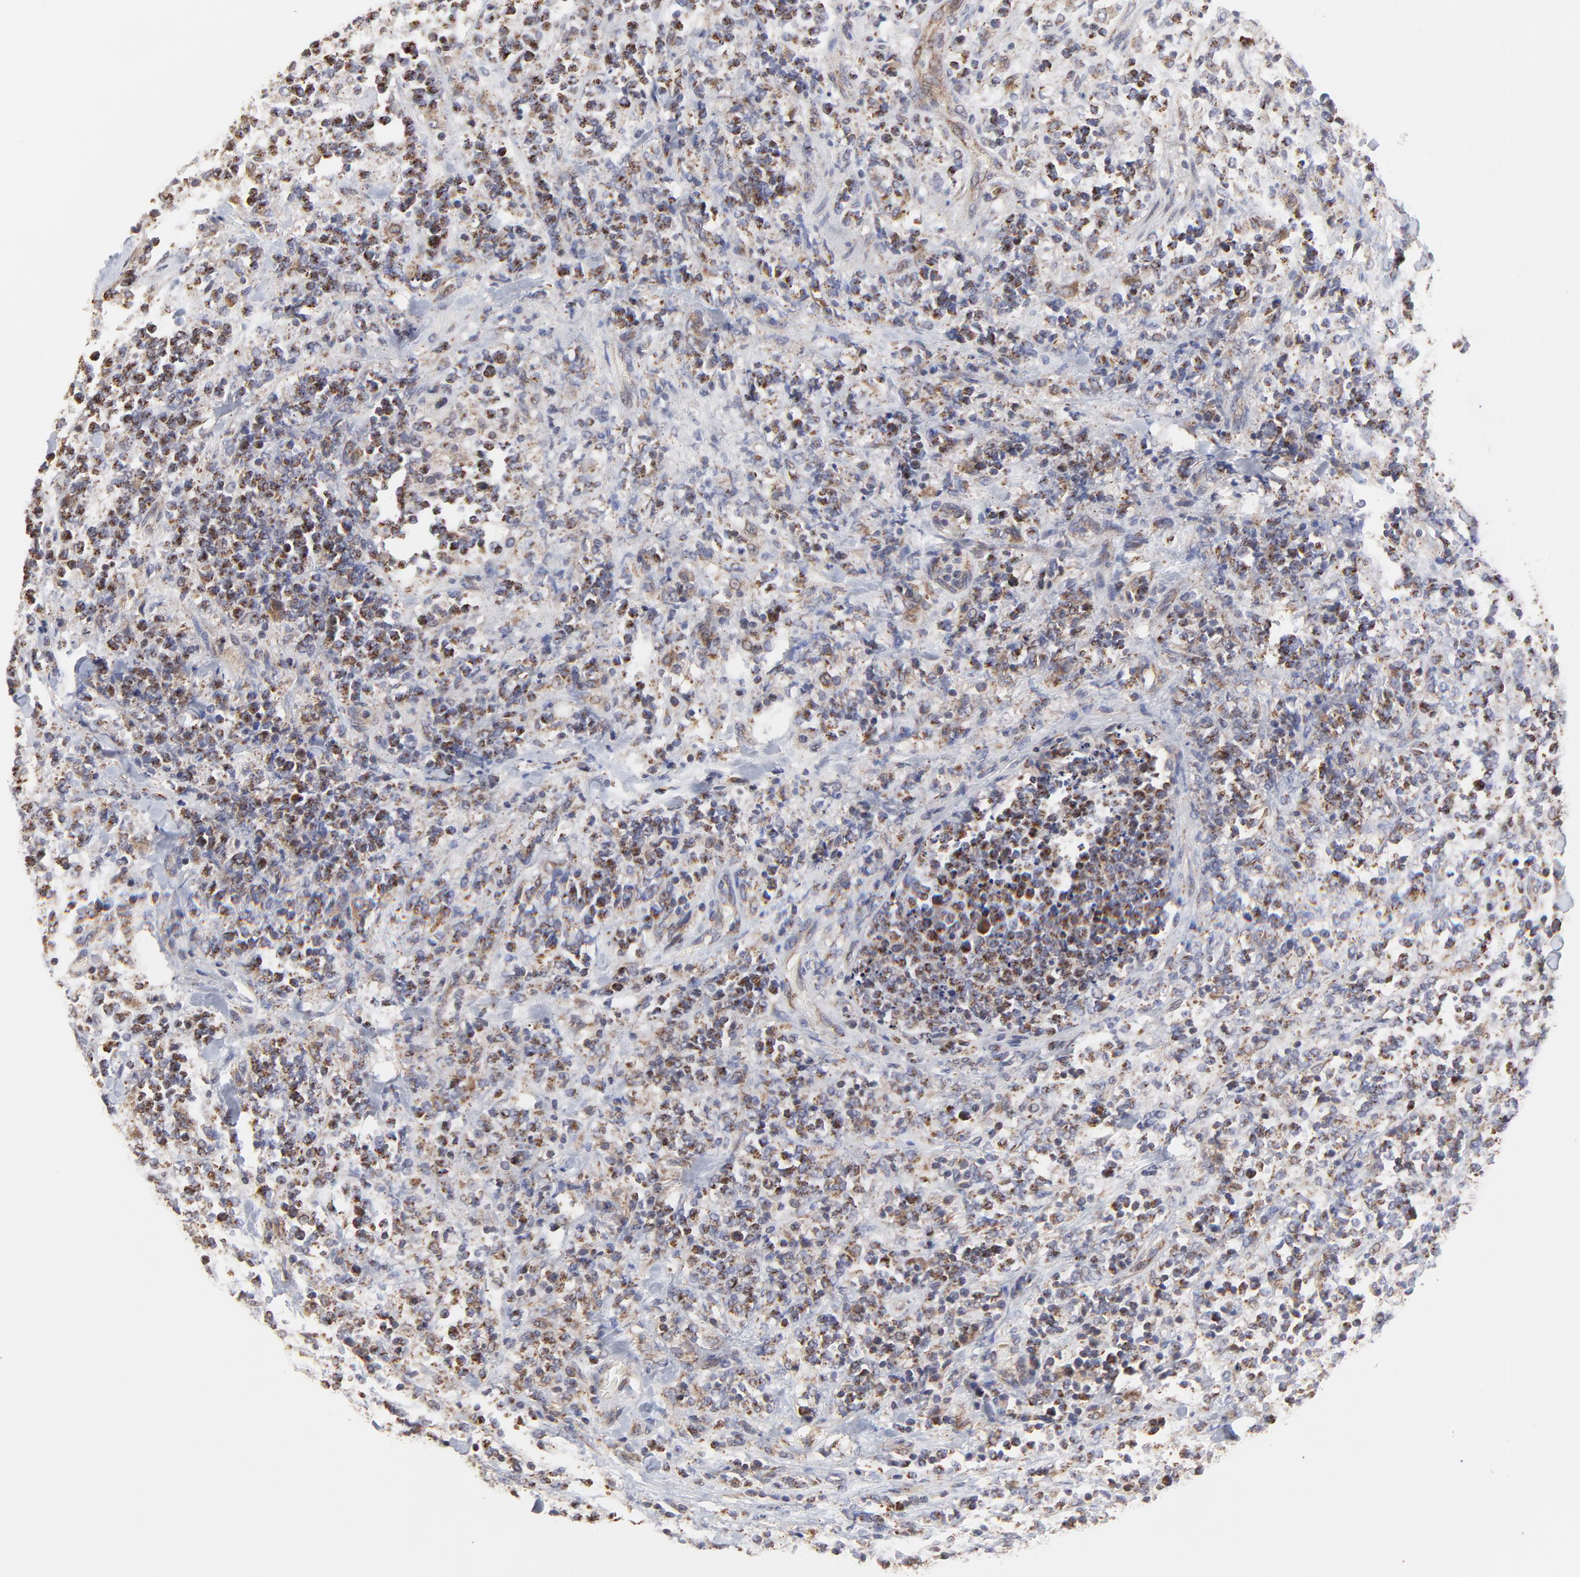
{"staining": {"intensity": "moderate", "quantity": "25%-75%", "location": "cytoplasmic/membranous"}, "tissue": "lymphoma", "cell_type": "Tumor cells", "image_type": "cancer", "snomed": [{"axis": "morphology", "description": "Malignant lymphoma, non-Hodgkin's type, High grade"}, {"axis": "topography", "description": "Soft tissue"}], "caption": "A brown stain shows moderate cytoplasmic/membranous expression of a protein in malignant lymphoma, non-Hodgkin's type (high-grade) tumor cells.", "gene": "ZNF550", "patient": {"sex": "male", "age": 18}}